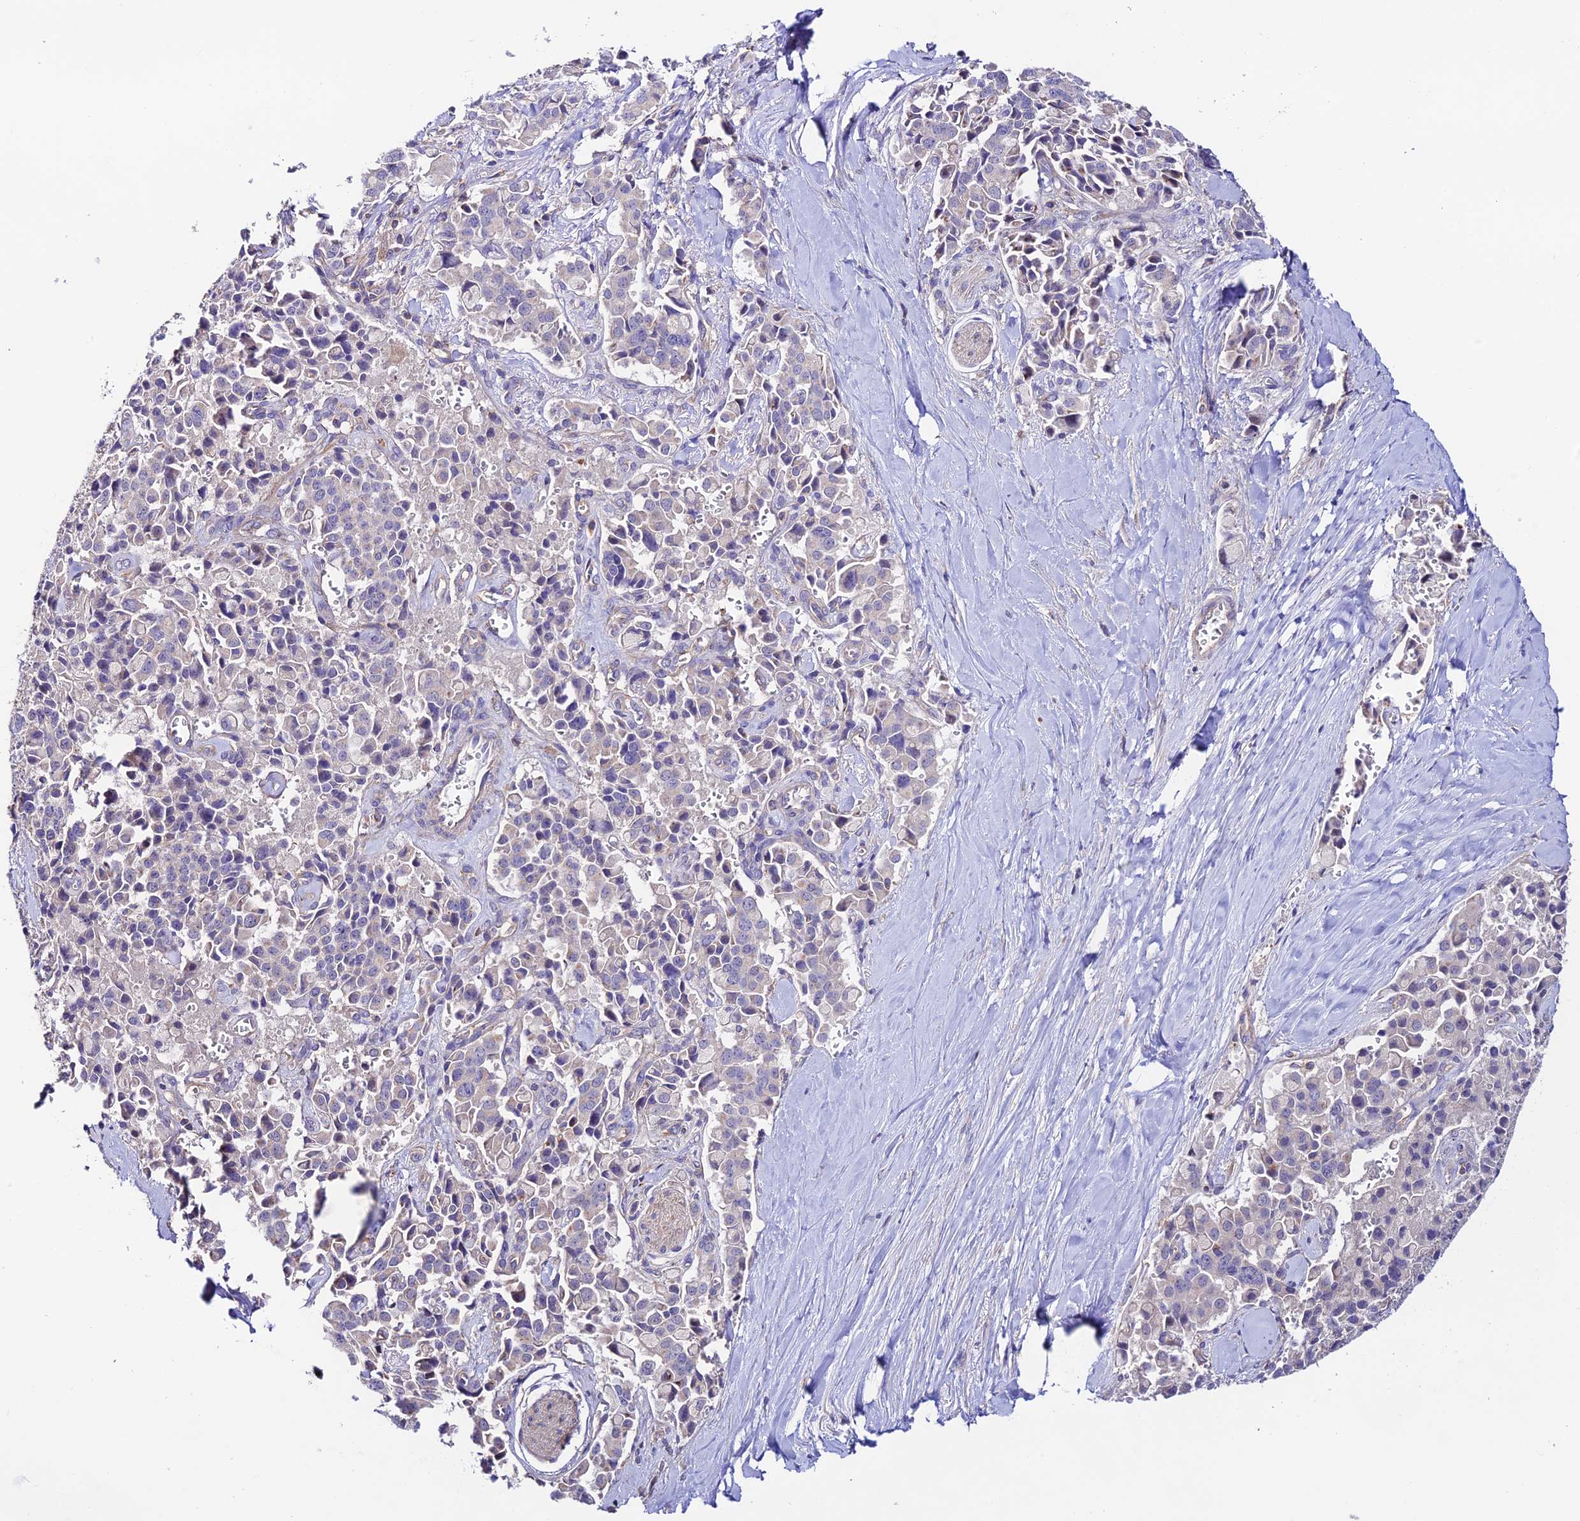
{"staining": {"intensity": "negative", "quantity": "none", "location": "none"}, "tissue": "pancreatic cancer", "cell_type": "Tumor cells", "image_type": "cancer", "snomed": [{"axis": "morphology", "description": "Adenocarcinoma, NOS"}, {"axis": "topography", "description": "Pancreas"}], "caption": "Histopathology image shows no protein positivity in tumor cells of pancreatic cancer (adenocarcinoma) tissue.", "gene": "BRME1", "patient": {"sex": "male", "age": 65}}